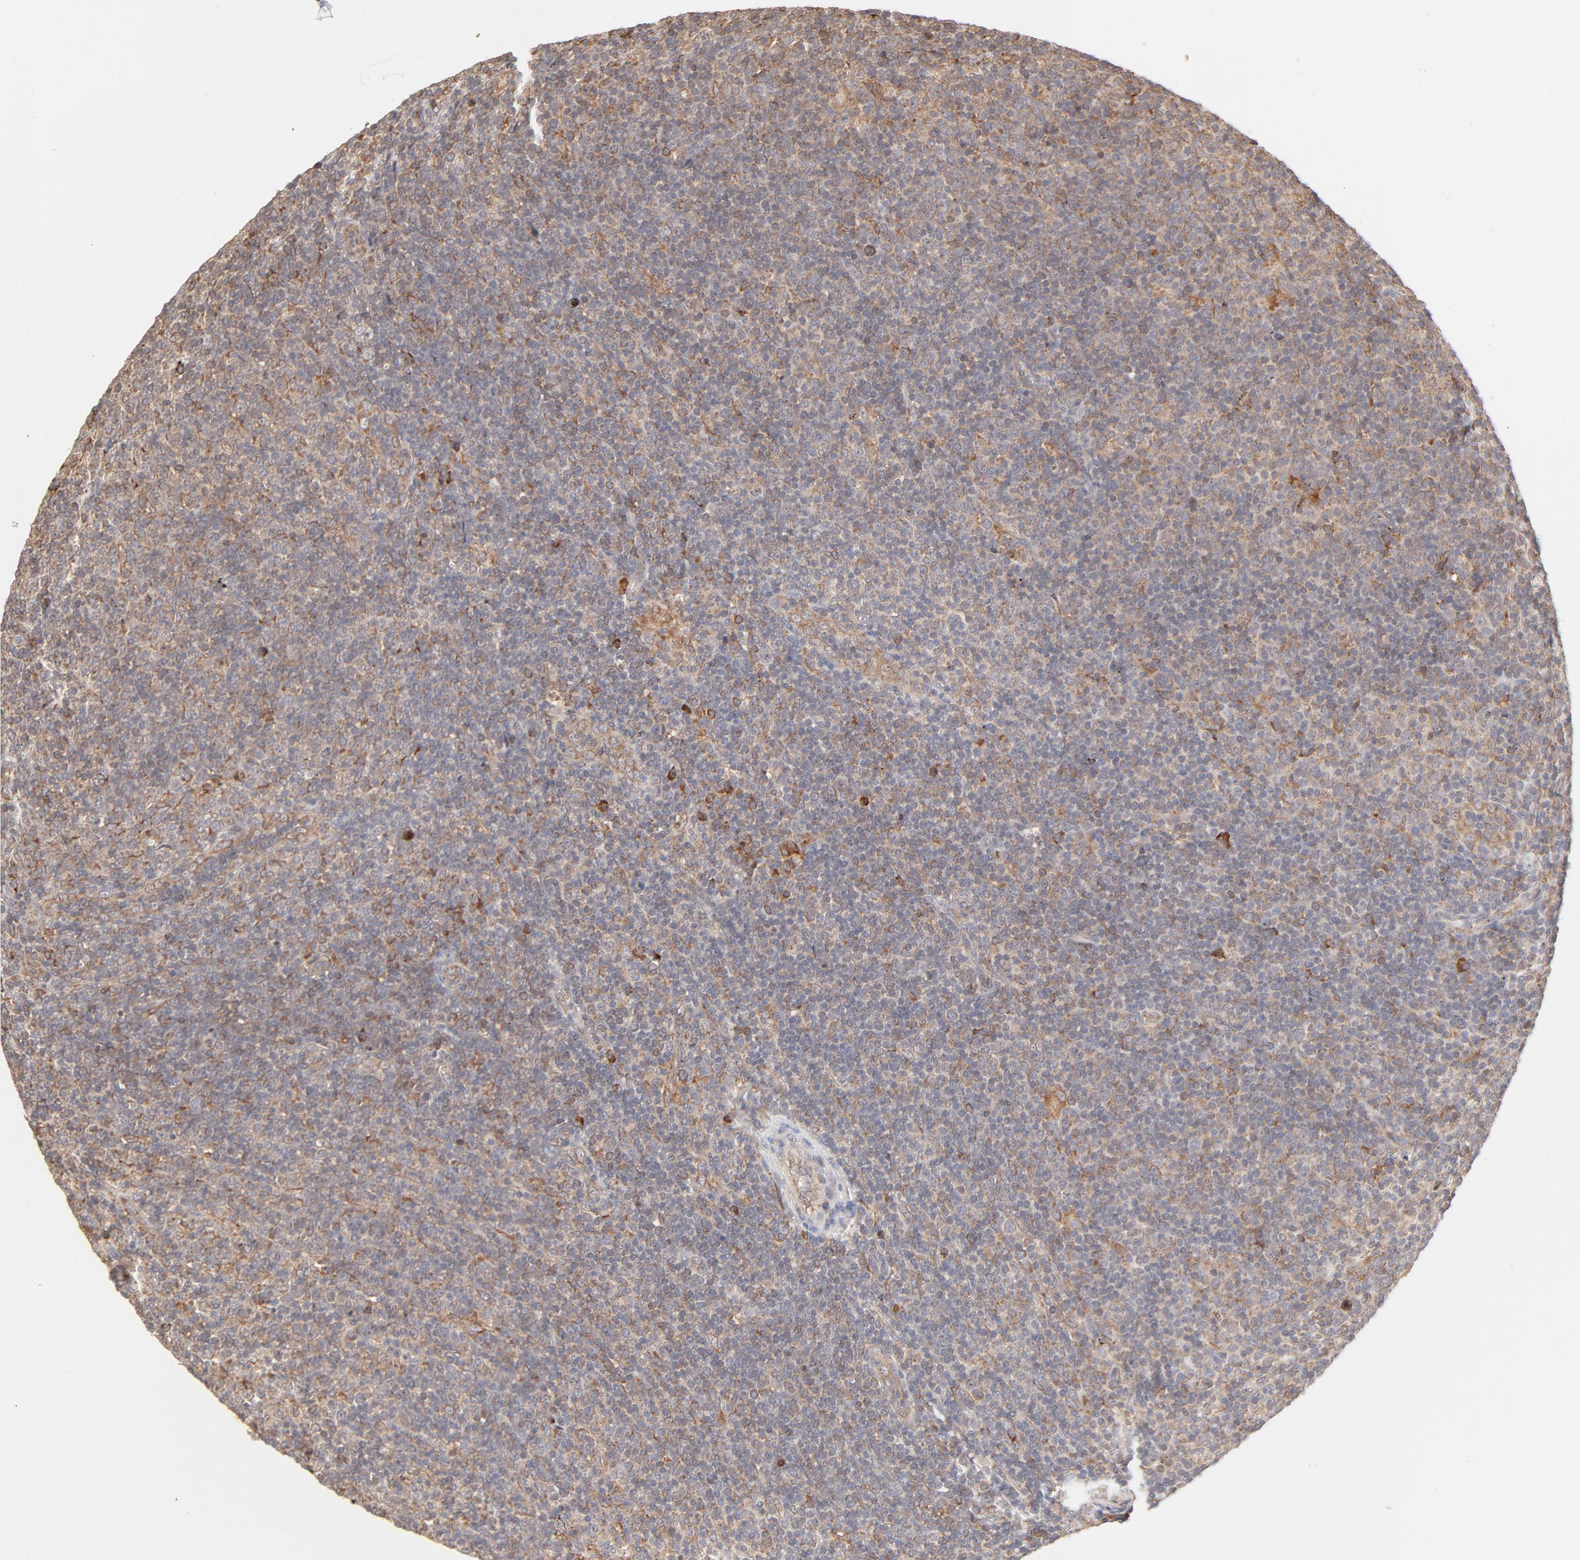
{"staining": {"intensity": "moderate", "quantity": ">75%", "location": "cytoplasmic/membranous"}, "tissue": "lymphoma", "cell_type": "Tumor cells", "image_type": "cancer", "snomed": [{"axis": "morphology", "description": "Malignant lymphoma, non-Hodgkin's type, Low grade"}, {"axis": "topography", "description": "Lymph node"}], "caption": "A high-resolution photomicrograph shows immunohistochemistry staining of low-grade malignant lymphoma, non-Hodgkin's type, which exhibits moderate cytoplasmic/membranous staining in about >75% of tumor cells. The protein of interest is stained brown, and the nuclei are stained in blue (DAB IHC with brightfield microscopy, high magnification).", "gene": "PARP12", "patient": {"sex": "male", "age": 70}}